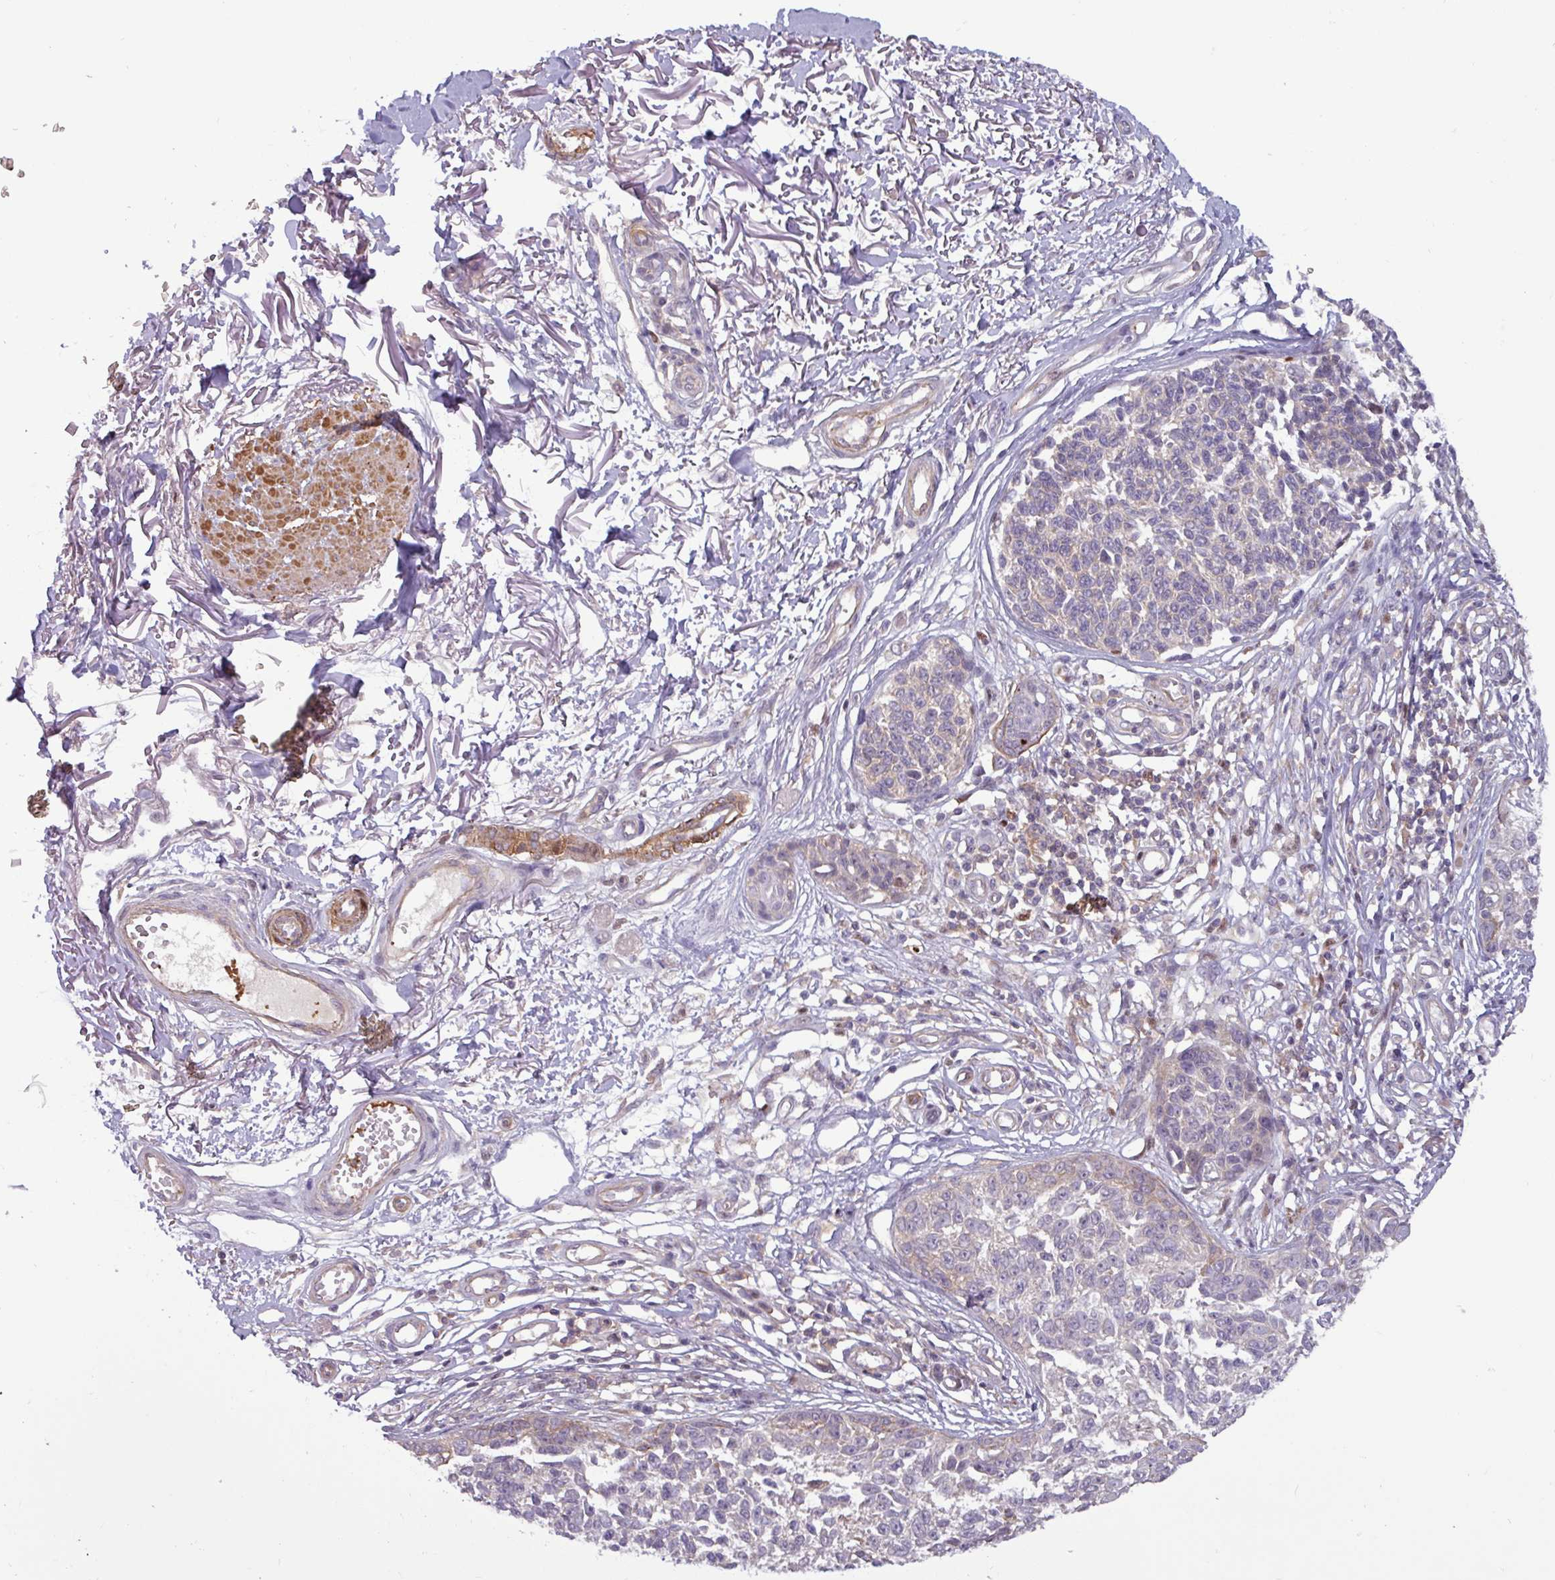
{"staining": {"intensity": "negative", "quantity": "none", "location": "none"}, "tissue": "melanoma", "cell_type": "Tumor cells", "image_type": "cancer", "snomed": [{"axis": "morphology", "description": "Malignant melanoma, NOS"}, {"axis": "topography", "description": "Skin"}], "caption": "Immunohistochemistry photomicrograph of malignant melanoma stained for a protein (brown), which exhibits no staining in tumor cells.", "gene": "PCED1A", "patient": {"sex": "male", "age": 73}}